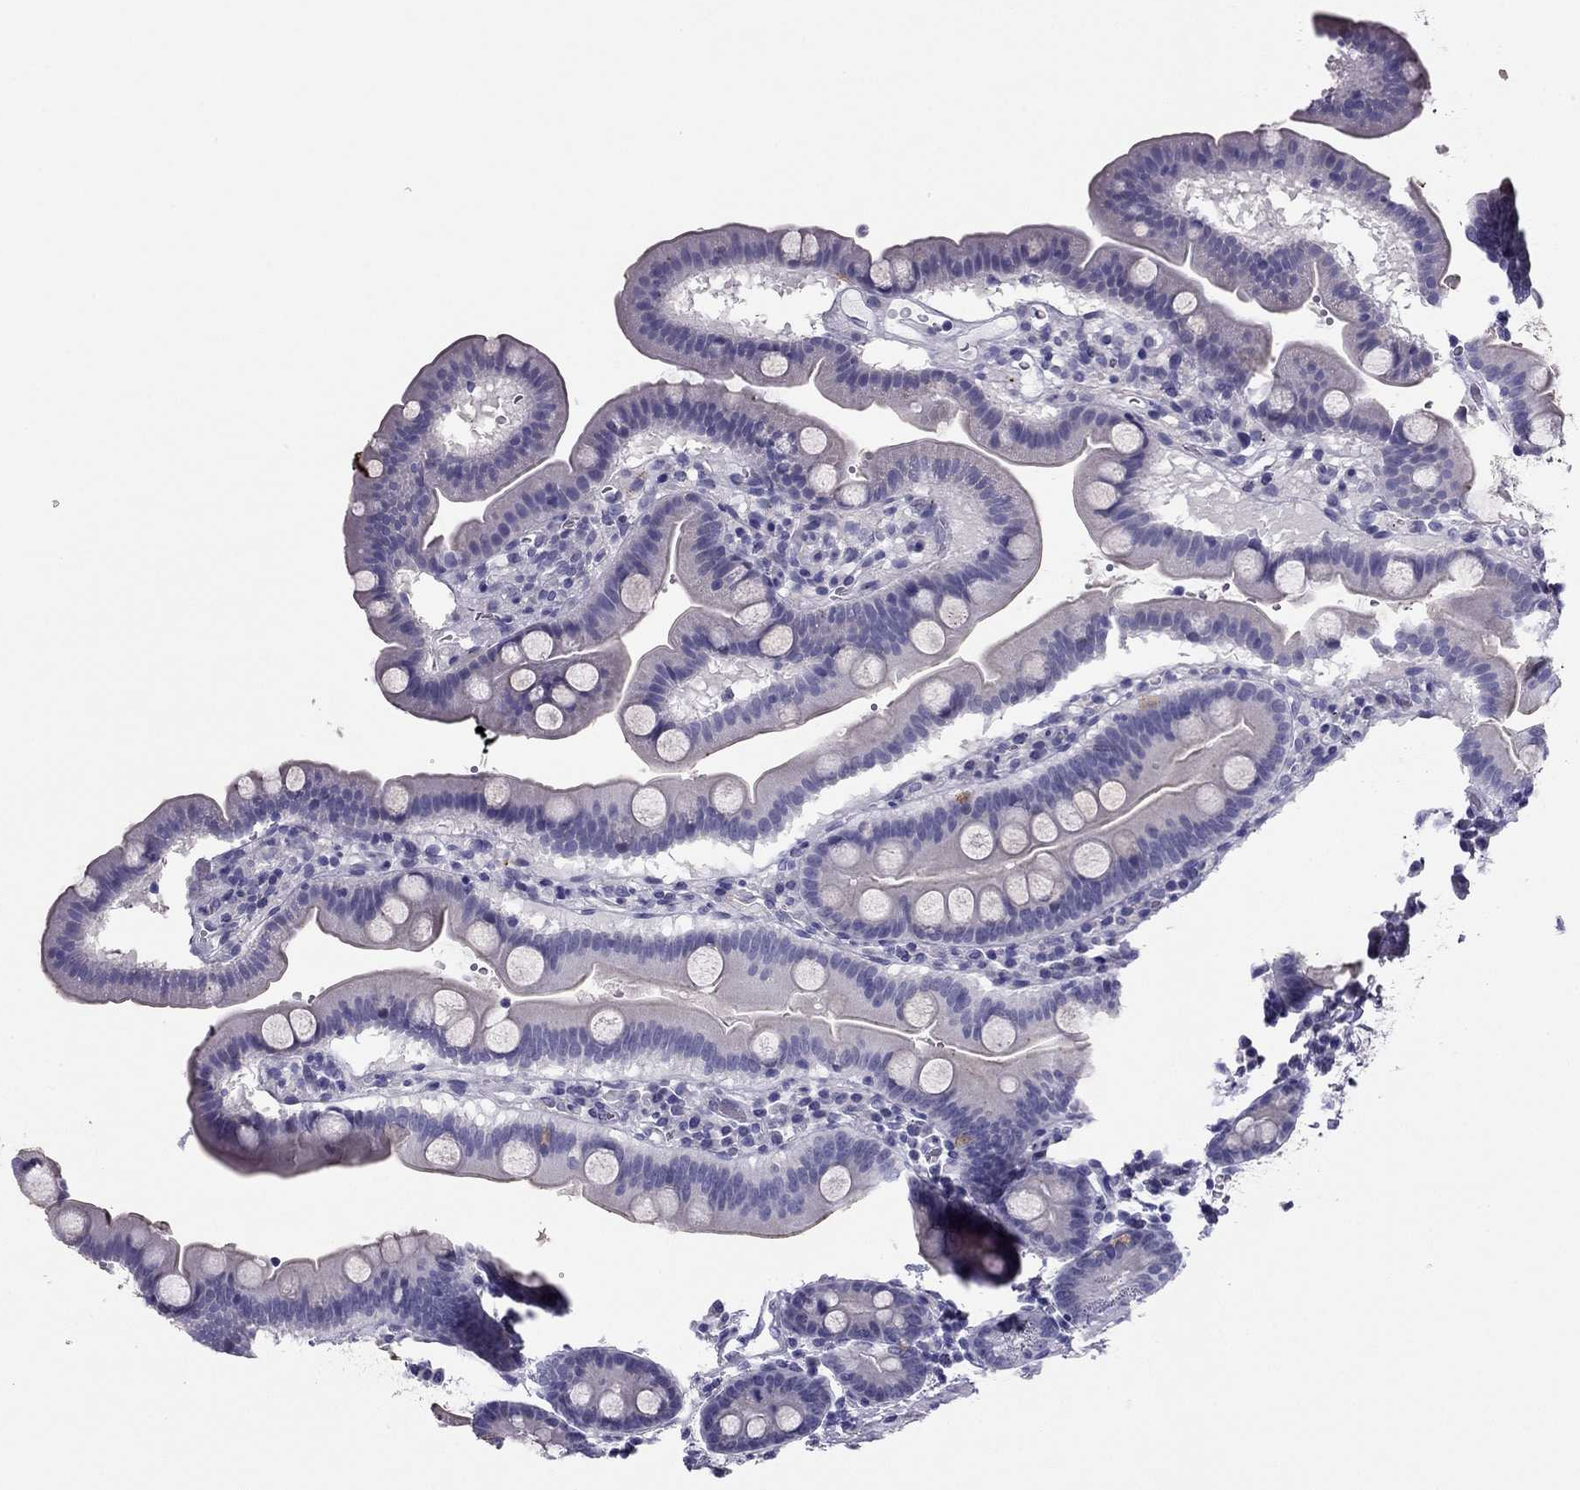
{"staining": {"intensity": "negative", "quantity": "none", "location": "none"}, "tissue": "duodenum", "cell_type": "Glandular cells", "image_type": "normal", "snomed": [{"axis": "morphology", "description": "Normal tissue, NOS"}, {"axis": "topography", "description": "Duodenum"}], "caption": "High power microscopy micrograph of an immunohistochemistry micrograph of benign duodenum, revealing no significant staining in glandular cells.", "gene": "PDE6A", "patient": {"sex": "male", "age": 59}}